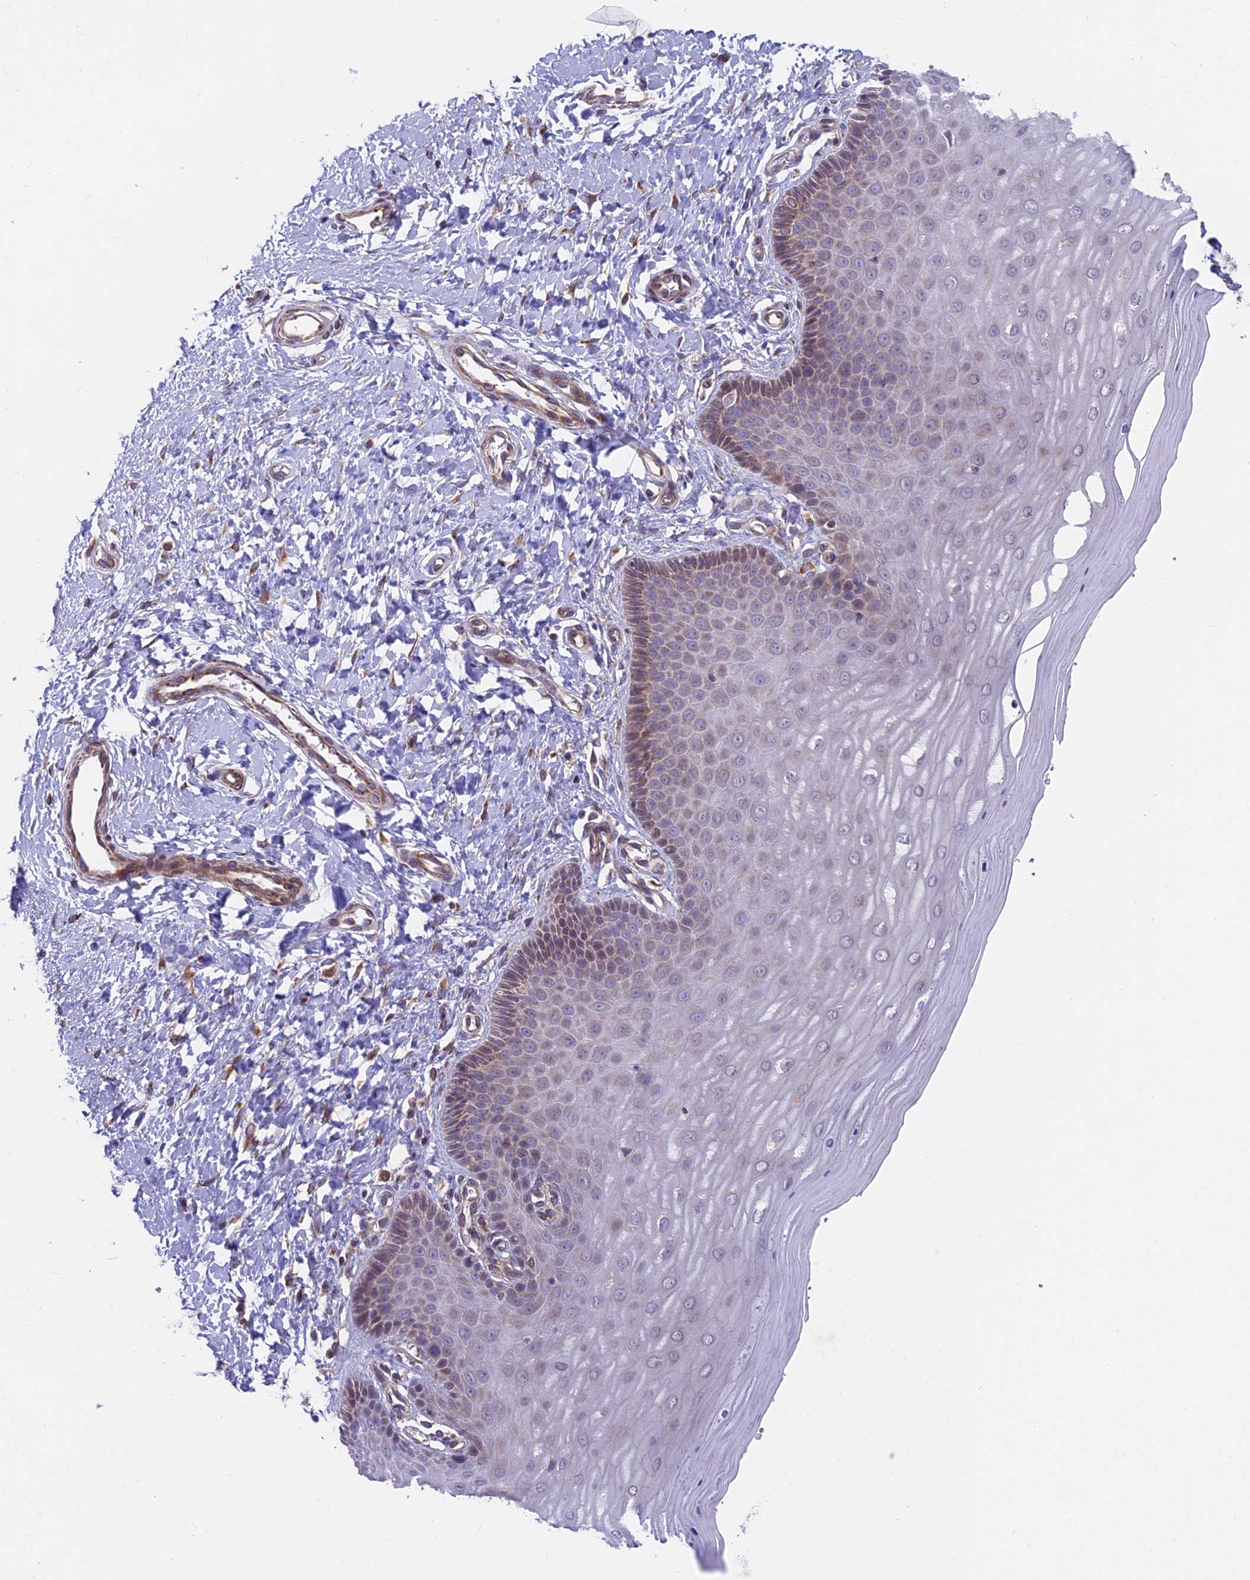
{"staining": {"intensity": "moderate", "quantity": "25%-75%", "location": "cytoplasmic/membranous"}, "tissue": "cervix", "cell_type": "Glandular cells", "image_type": "normal", "snomed": [{"axis": "morphology", "description": "Normal tissue, NOS"}, {"axis": "topography", "description": "Cervix"}], "caption": "A histopathology image of cervix stained for a protein shows moderate cytoplasmic/membranous brown staining in glandular cells.", "gene": "TBC1D20", "patient": {"sex": "female", "age": 55}}